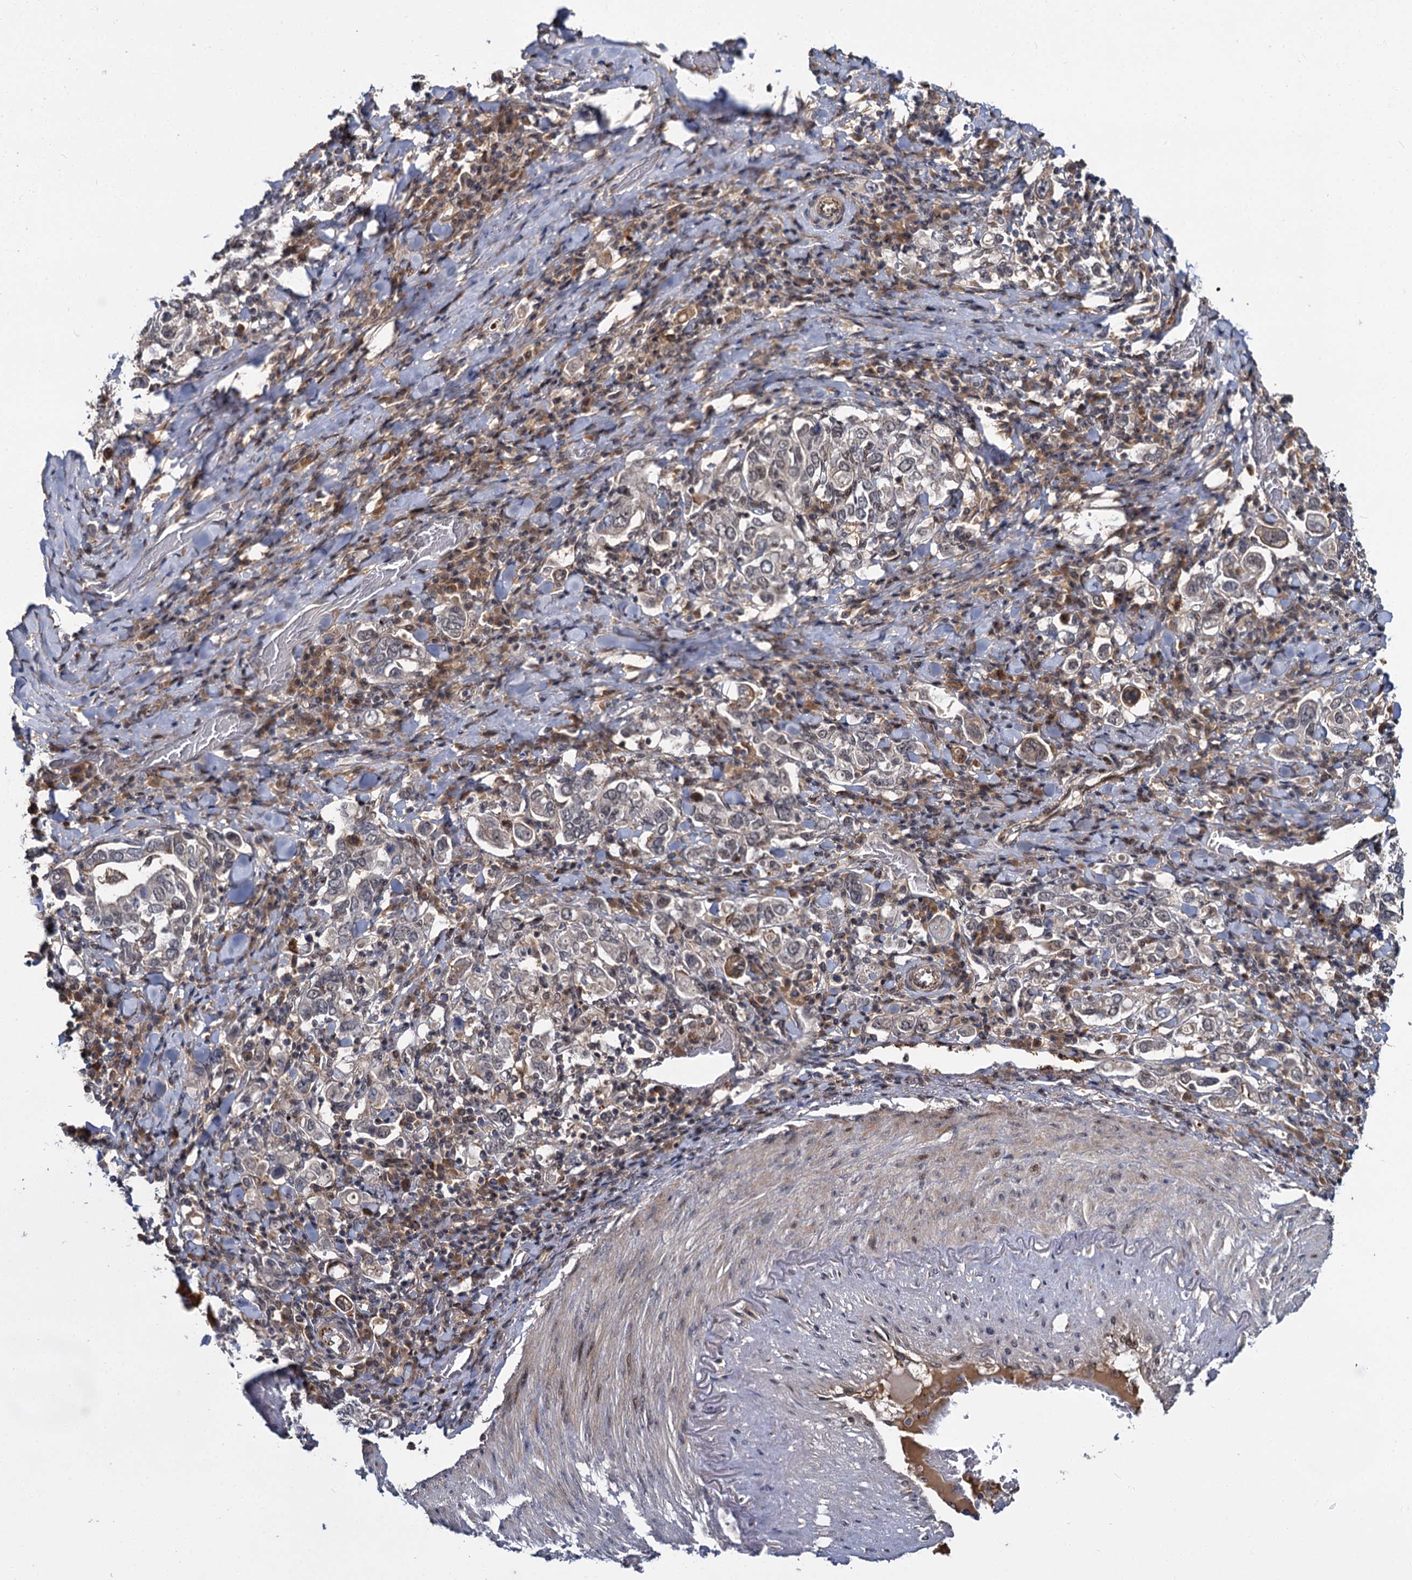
{"staining": {"intensity": "negative", "quantity": "none", "location": "none"}, "tissue": "stomach cancer", "cell_type": "Tumor cells", "image_type": "cancer", "snomed": [{"axis": "morphology", "description": "Adenocarcinoma, NOS"}, {"axis": "topography", "description": "Stomach, upper"}], "caption": "Tumor cells are negative for protein expression in human stomach adenocarcinoma.", "gene": "MBD6", "patient": {"sex": "male", "age": 62}}